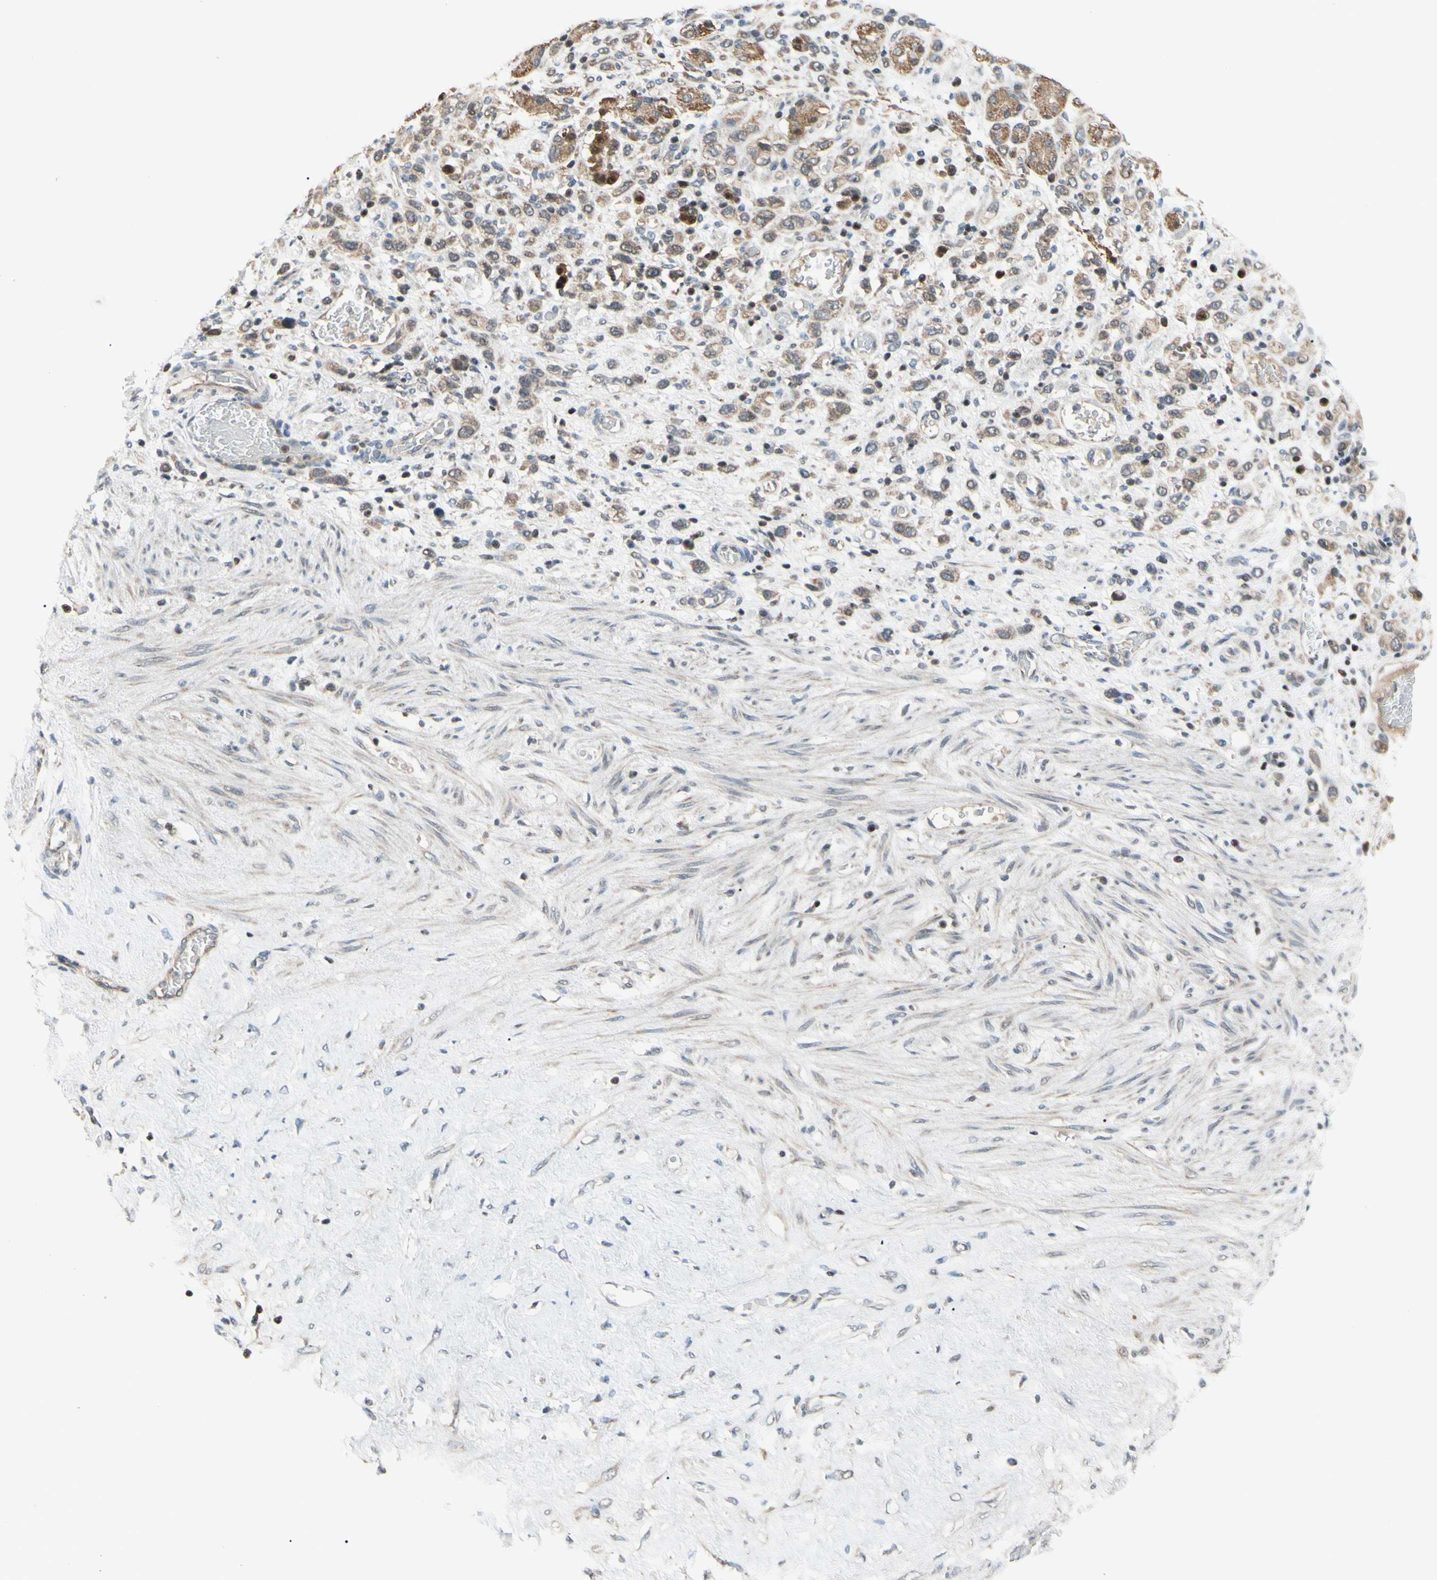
{"staining": {"intensity": "moderate", "quantity": ">75%", "location": "cytoplasmic/membranous"}, "tissue": "stomach cancer", "cell_type": "Tumor cells", "image_type": "cancer", "snomed": [{"axis": "morphology", "description": "Adenocarcinoma, NOS"}, {"axis": "morphology", "description": "Adenocarcinoma, High grade"}, {"axis": "topography", "description": "Stomach, upper"}, {"axis": "topography", "description": "Stomach, lower"}], "caption": "IHC staining of stomach cancer, which displays medium levels of moderate cytoplasmic/membranous staining in about >75% of tumor cells indicating moderate cytoplasmic/membranous protein positivity. The staining was performed using DAB (3,3'-diaminobenzidine) (brown) for protein detection and nuclei were counterstained in hematoxylin (blue).", "gene": "SP4", "patient": {"sex": "female", "age": 65}}